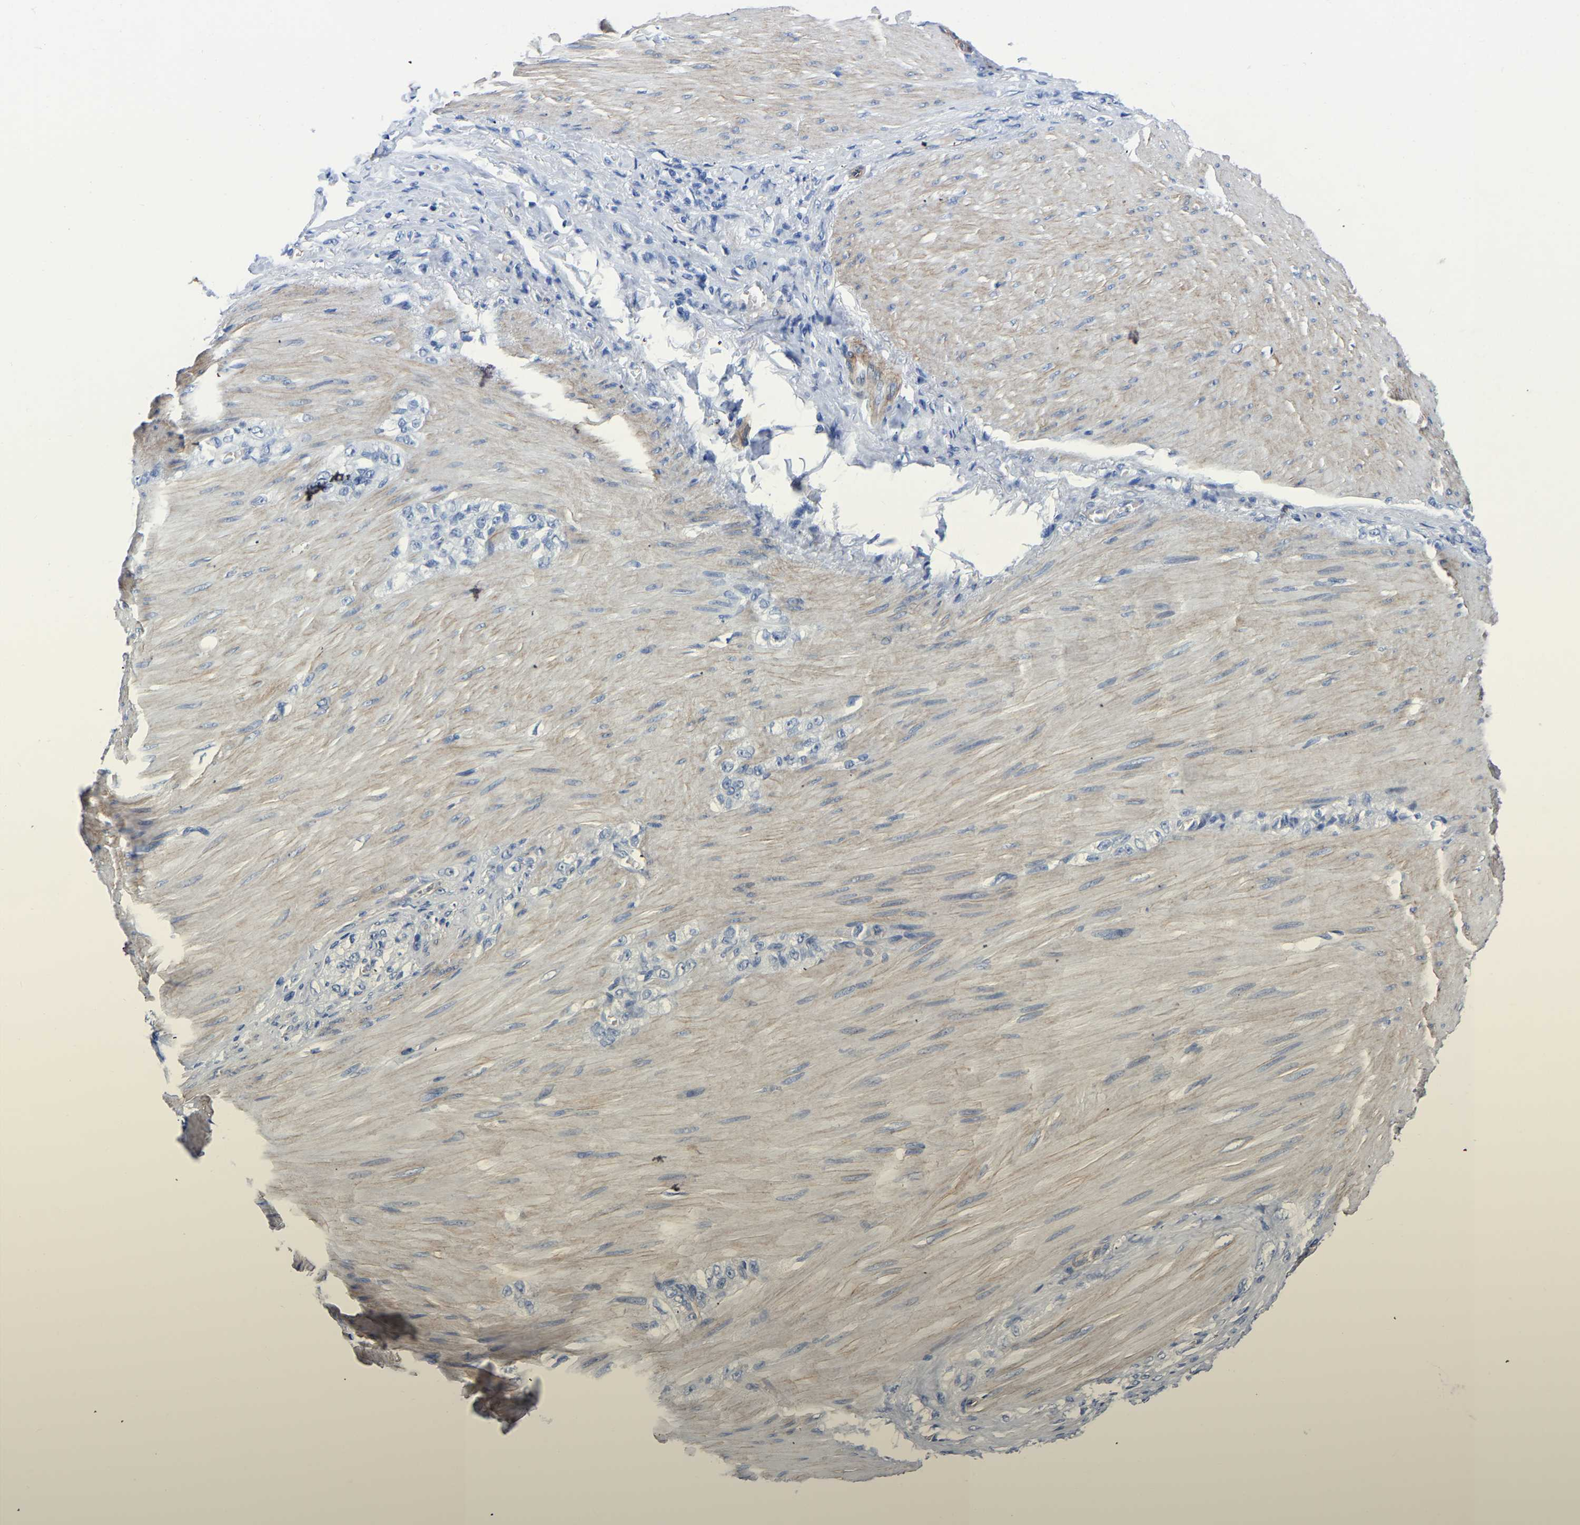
{"staining": {"intensity": "negative", "quantity": "none", "location": "none"}, "tissue": "stomach cancer", "cell_type": "Tumor cells", "image_type": "cancer", "snomed": [{"axis": "morphology", "description": "Normal tissue, NOS"}, {"axis": "morphology", "description": "Adenocarcinoma, NOS"}, {"axis": "topography", "description": "Stomach"}], "caption": "The image displays no significant positivity in tumor cells of stomach cancer (adenocarcinoma).", "gene": "SLC45A3", "patient": {"sex": "male", "age": 82}}